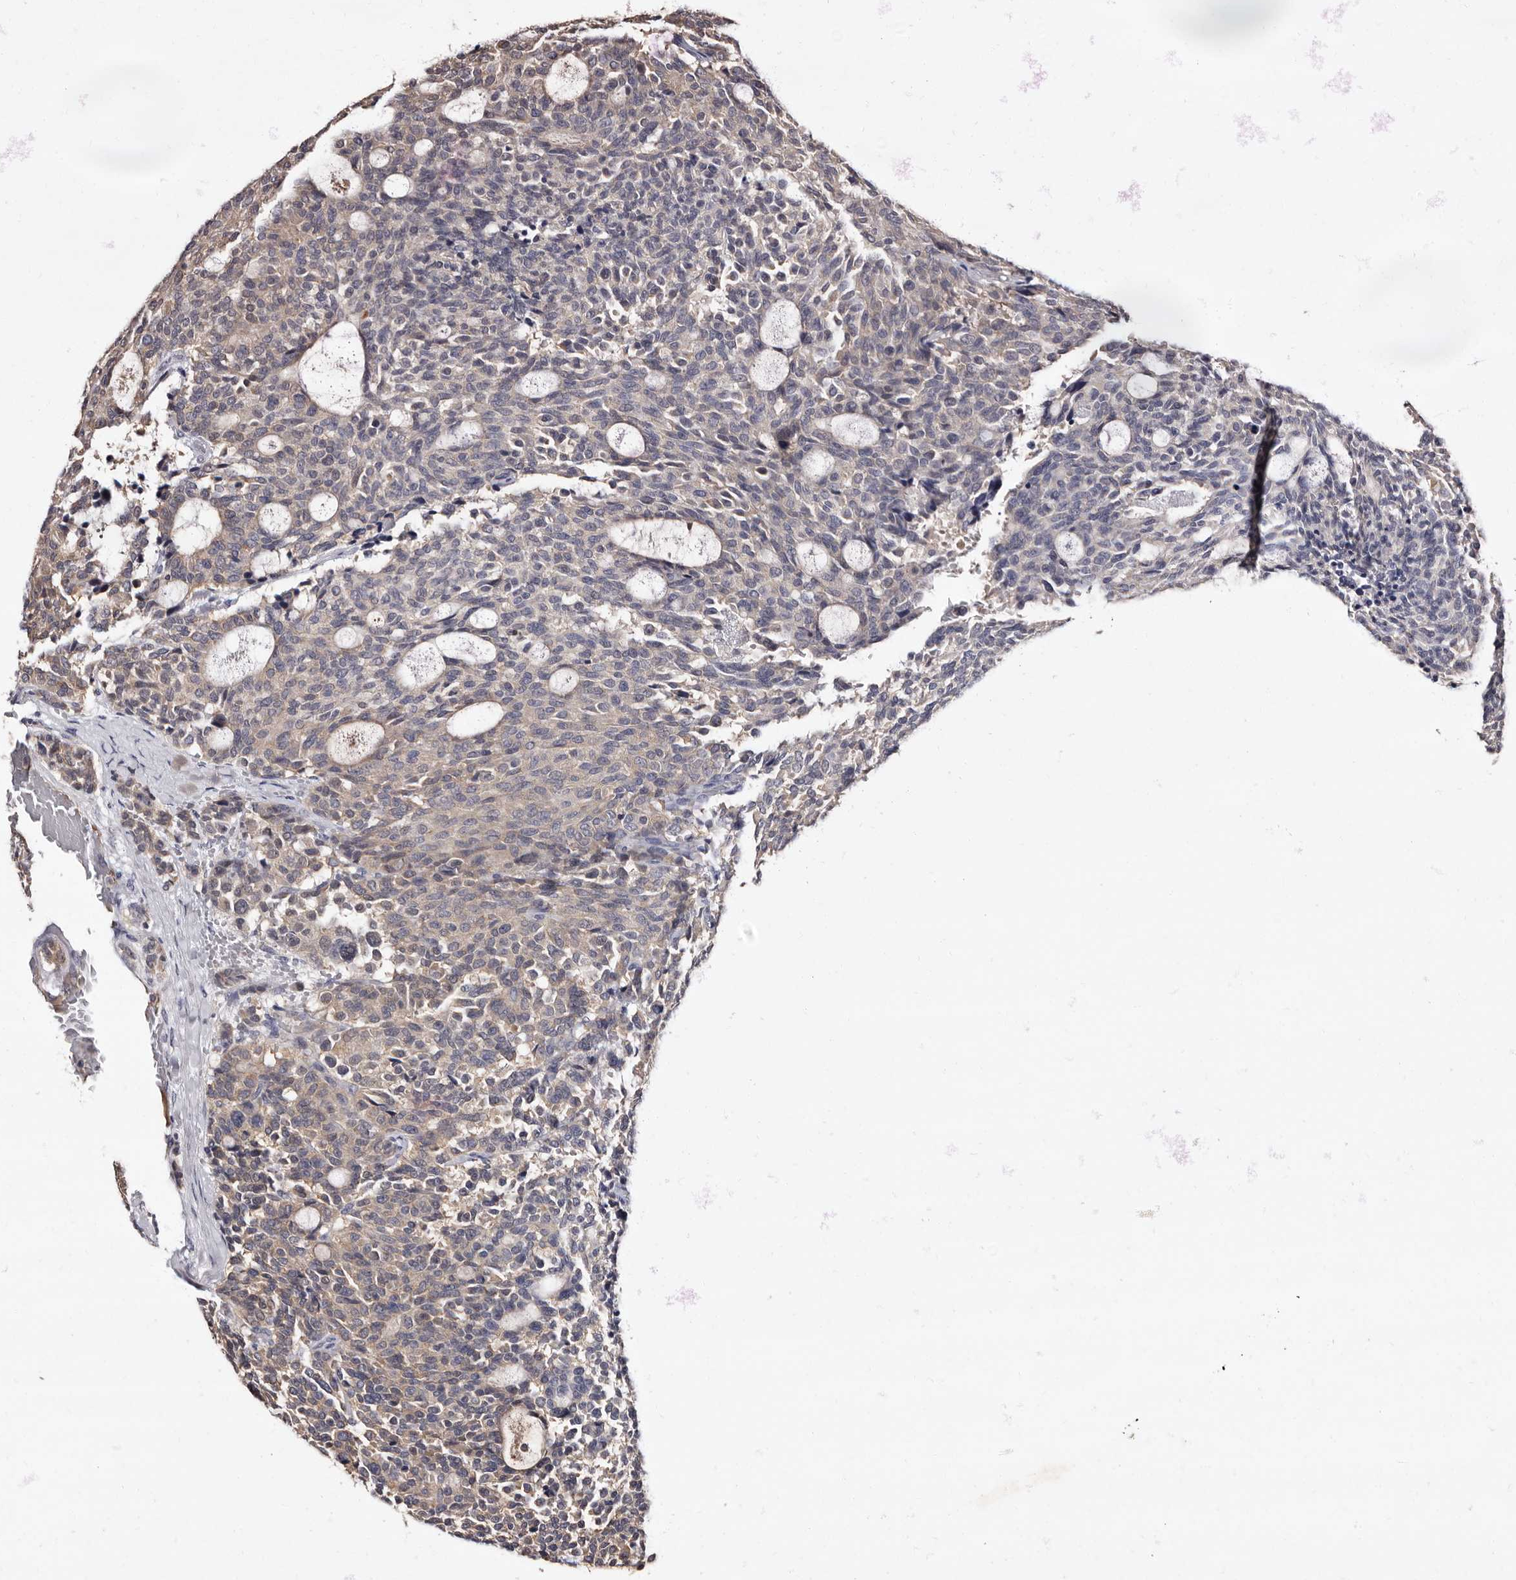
{"staining": {"intensity": "moderate", "quantity": "25%-75%", "location": "cytoplasmic/membranous"}, "tissue": "carcinoid", "cell_type": "Tumor cells", "image_type": "cancer", "snomed": [{"axis": "morphology", "description": "Carcinoid, malignant, NOS"}, {"axis": "topography", "description": "Pancreas"}], "caption": "Tumor cells show medium levels of moderate cytoplasmic/membranous staining in approximately 25%-75% of cells in carcinoid (malignant).", "gene": "FAM91A1", "patient": {"sex": "female", "age": 54}}